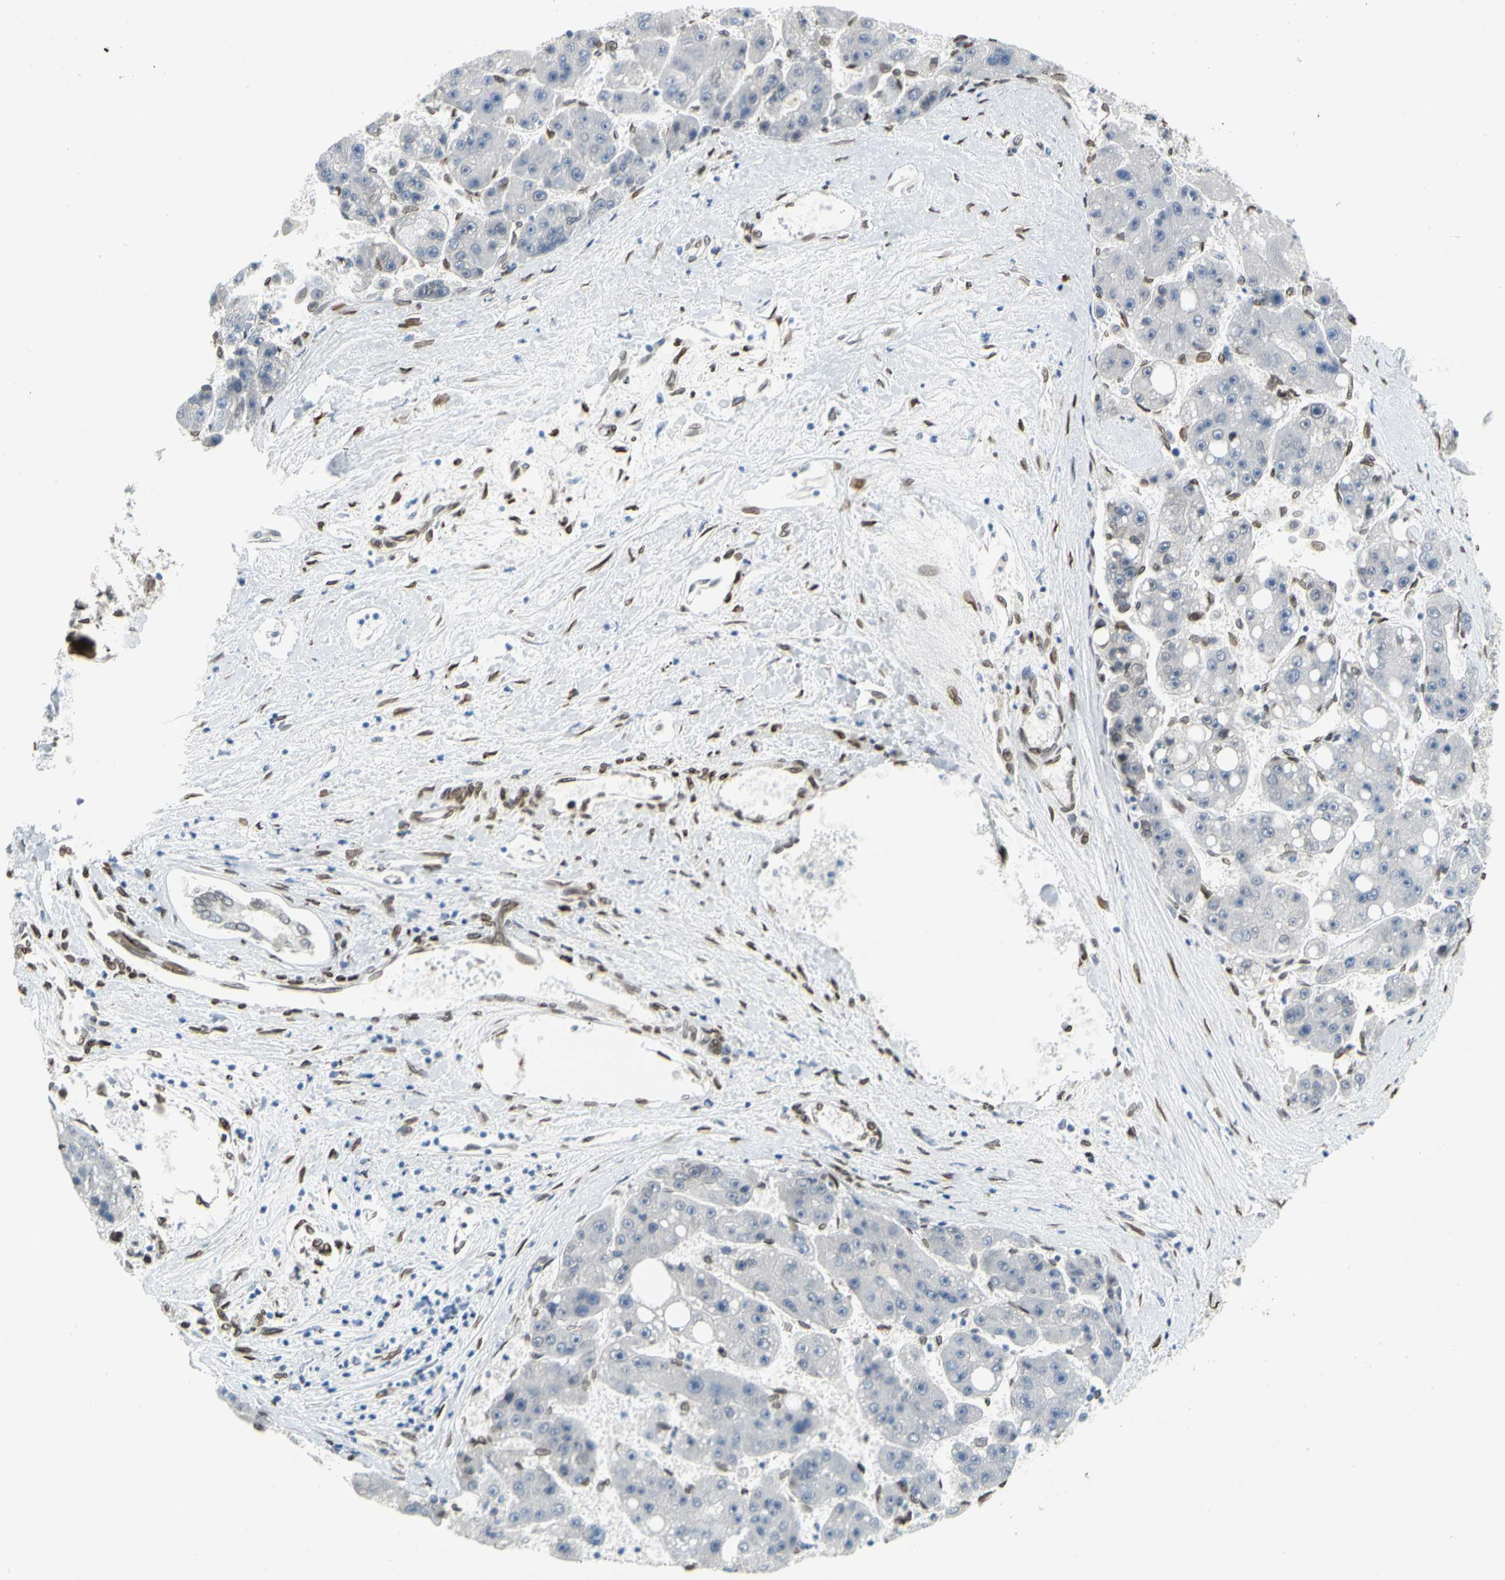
{"staining": {"intensity": "negative", "quantity": "none", "location": "none"}, "tissue": "liver cancer", "cell_type": "Tumor cells", "image_type": "cancer", "snomed": [{"axis": "morphology", "description": "Carcinoma, Hepatocellular, NOS"}, {"axis": "topography", "description": "Liver"}], "caption": "This image is of liver cancer (hepatocellular carcinoma) stained with immunohistochemistry (IHC) to label a protein in brown with the nuclei are counter-stained blue. There is no staining in tumor cells.", "gene": "SUN1", "patient": {"sex": "female", "age": 61}}